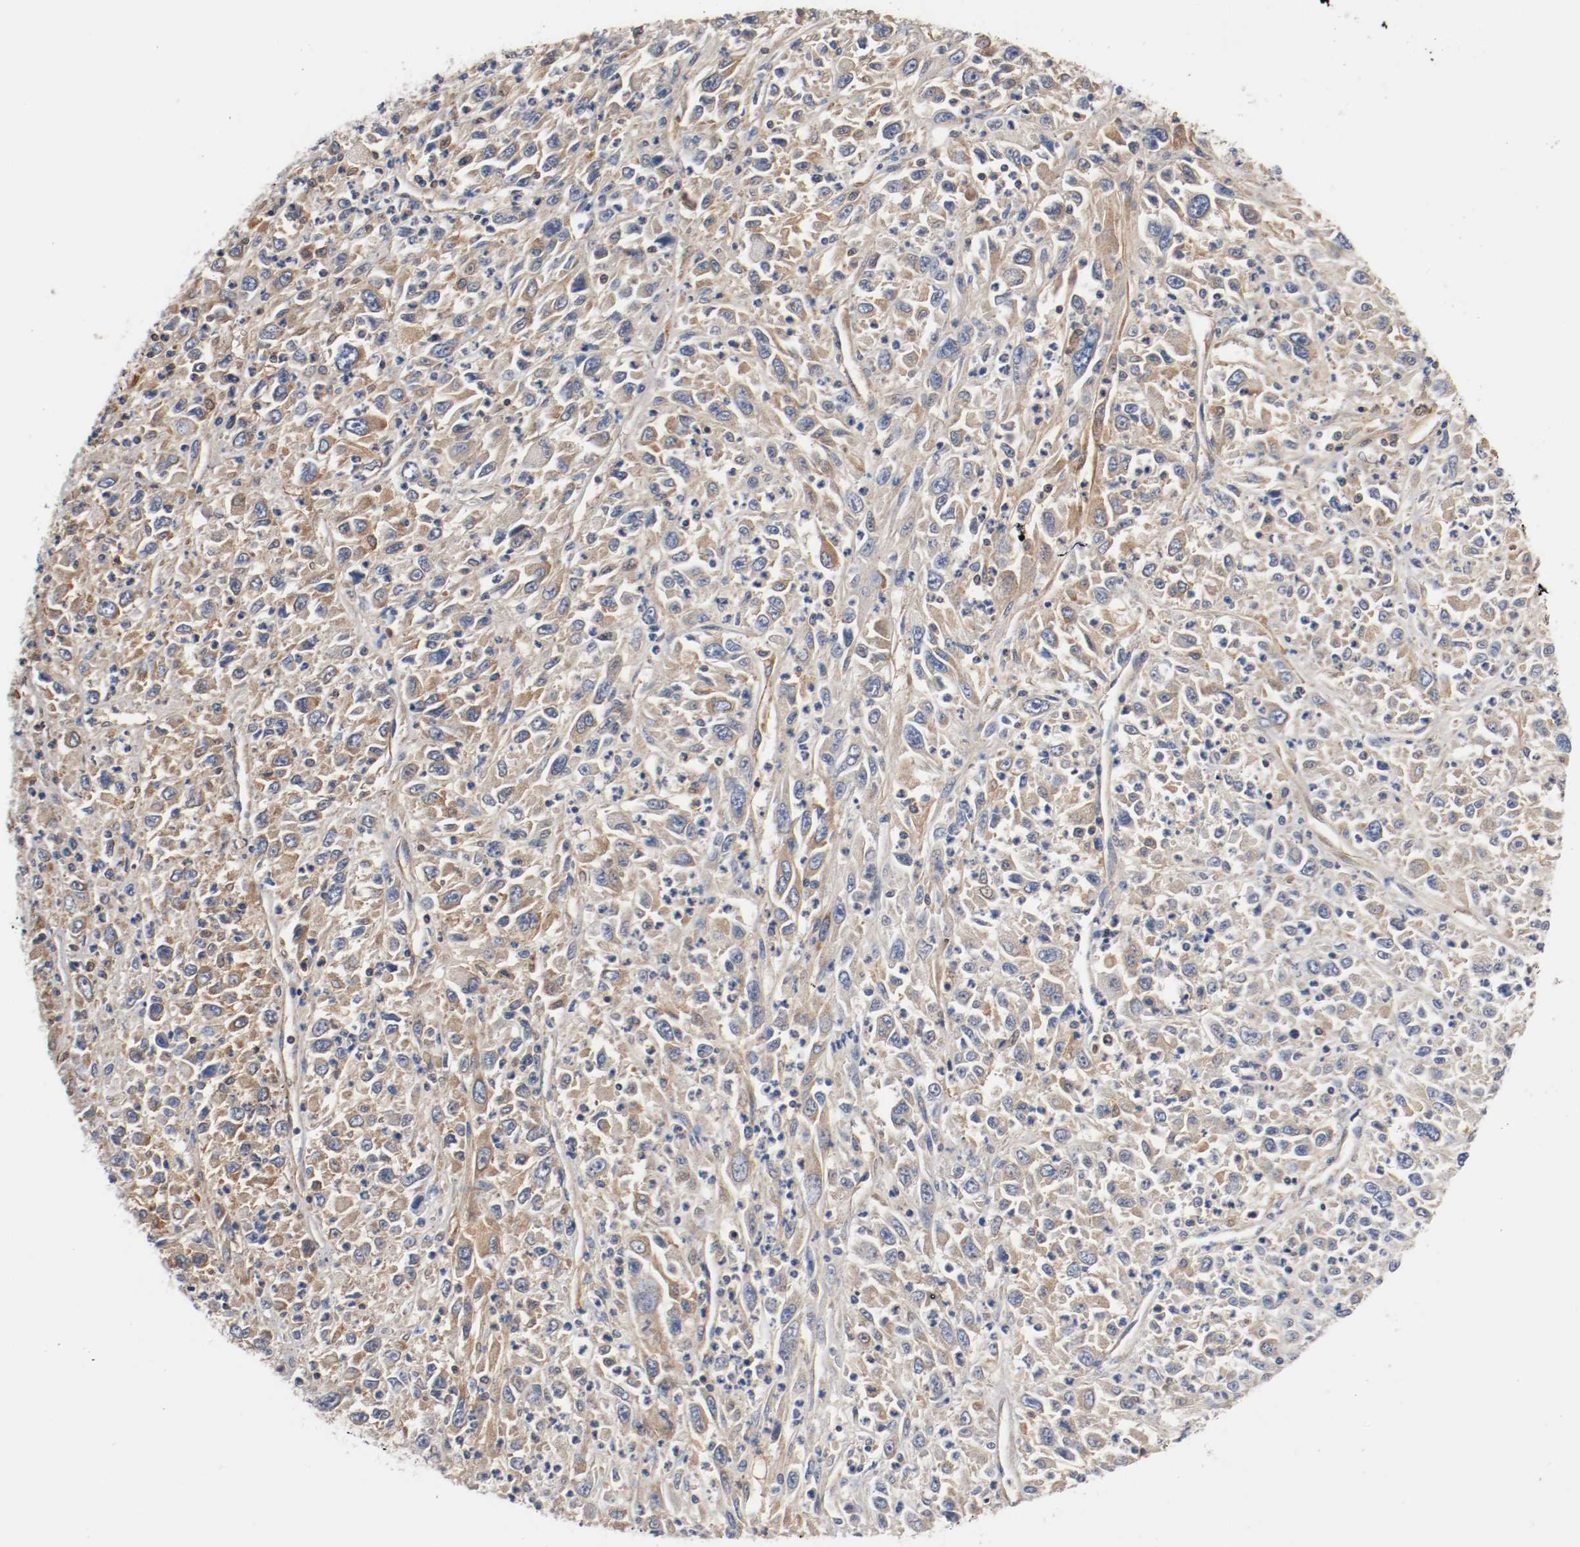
{"staining": {"intensity": "moderate", "quantity": ">75%", "location": "cytoplasmic/membranous"}, "tissue": "melanoma", "cell_type": "Tumor cells", "image_type": "cancer", "snomed": [{"axis": "morphology", "description": "Malignant melanoma, Metastatic site"}, {"axis": "topography", "description": "Skin"}], "caption": "Malignant melanoma (metastatic site) was stained to show a protein in brown. There is medium levels of moderate cytoplasmic/membranous staining in about >75% of tumor cells. The staining is performed using DAB brown chromogen to label protein expression. The nuclei are counter-stained blue using hematoxylin.", "gene": "TNC", "patient": {"sex": "female", "age": 56}}